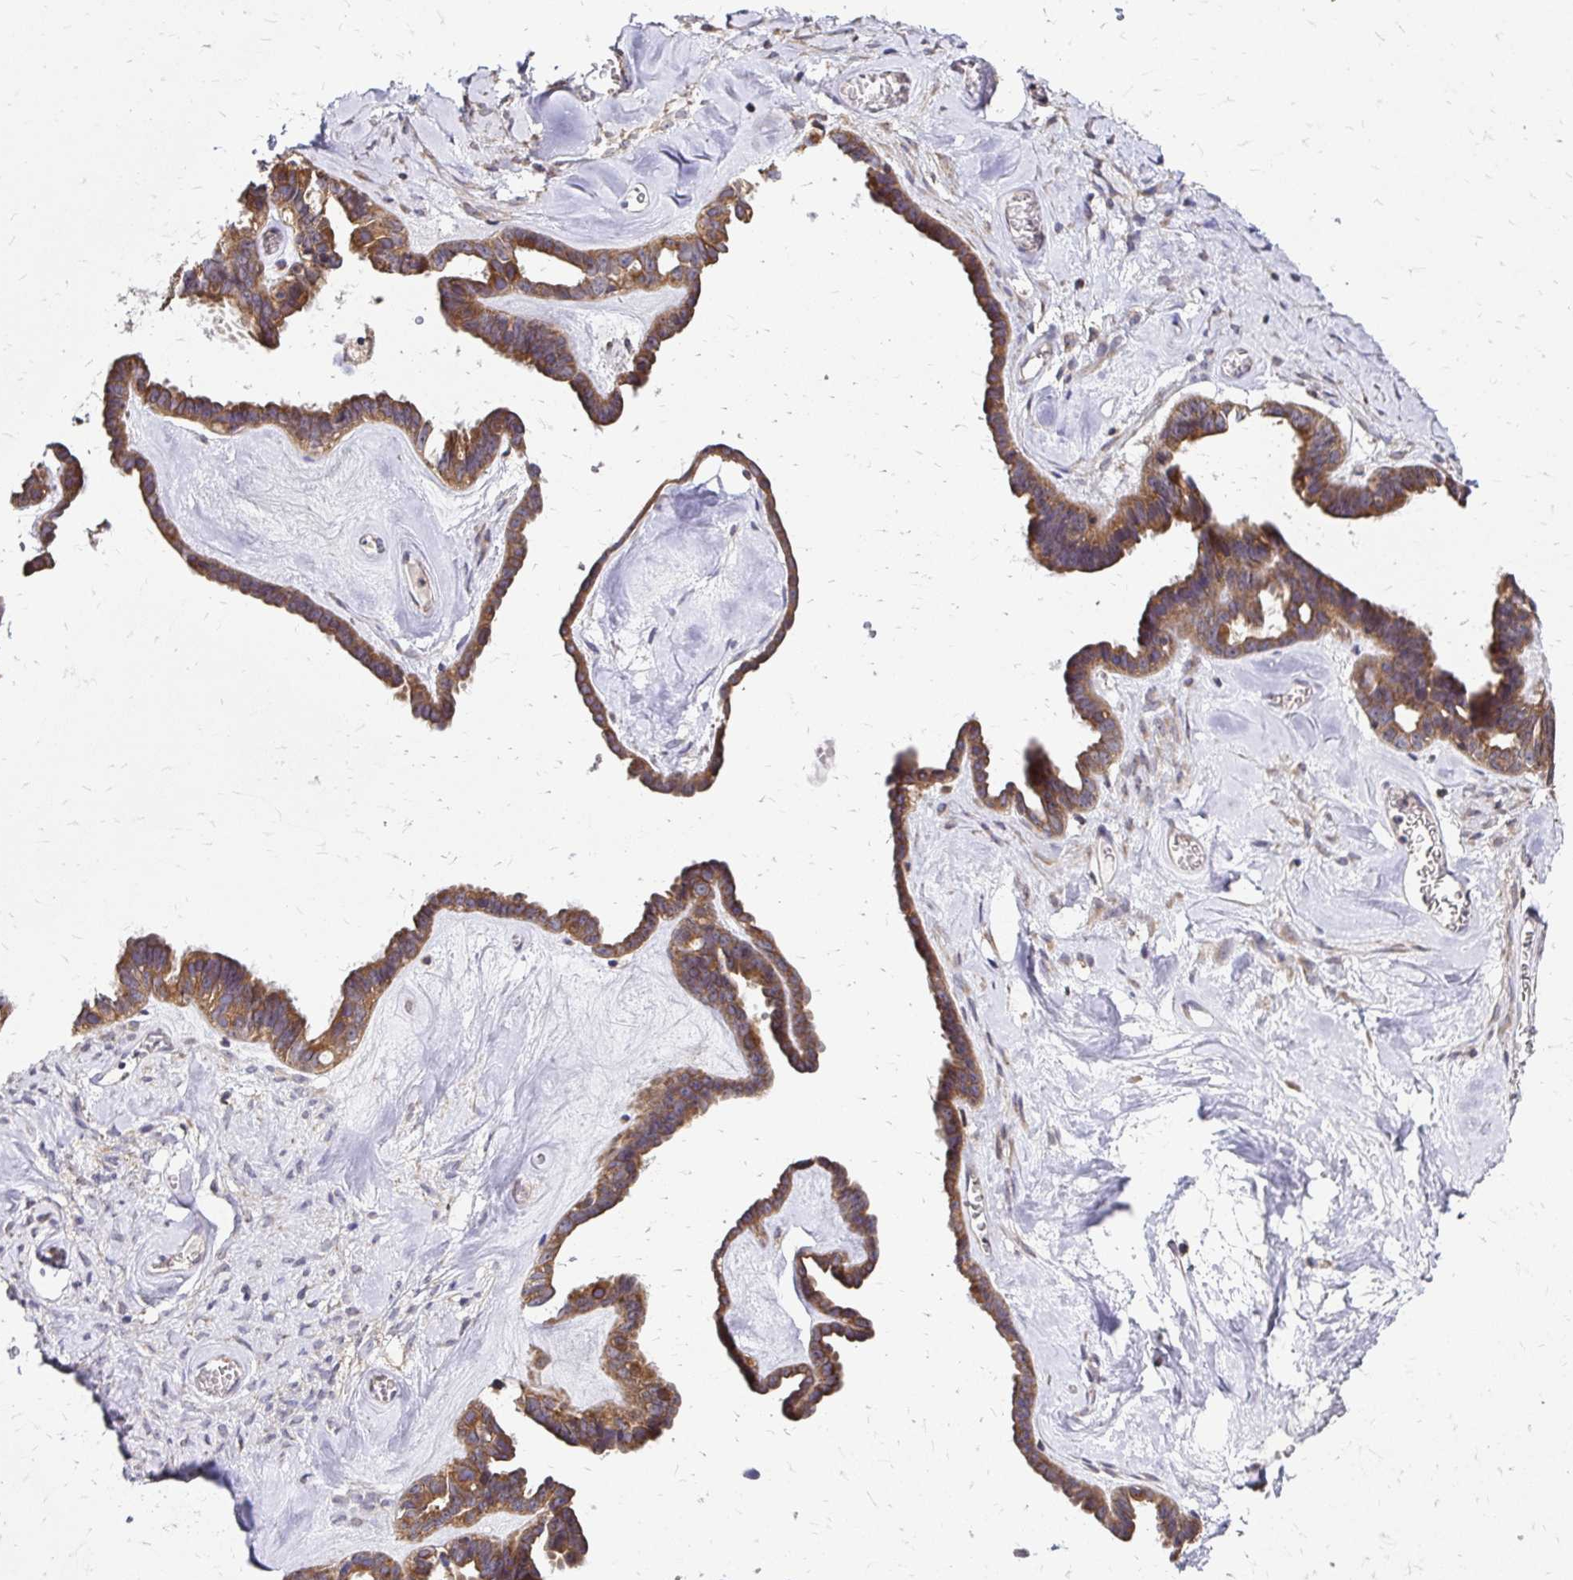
{"staining": {"intensity": "moderate", "quantity": ">75%", "location": "cytoplasmic/membranous"}, "tissue": "ovarian cancer", "cell_type": "Tumor cells", "image_type": "cancer", "snomed": [{"axis": "morphology", "description": "Cystadenocarcinoma, serous, NOS"}, {"axis": "topography", "description": "Ovary"}], "caption": "Tumor cells demonstrate medium levels of moderate cytoplasmic/membranous expression in approximately >75% of cells in human ovarian cancer.", "gene": "ZW10", "patient": {"sex": "female", "age": 69}}